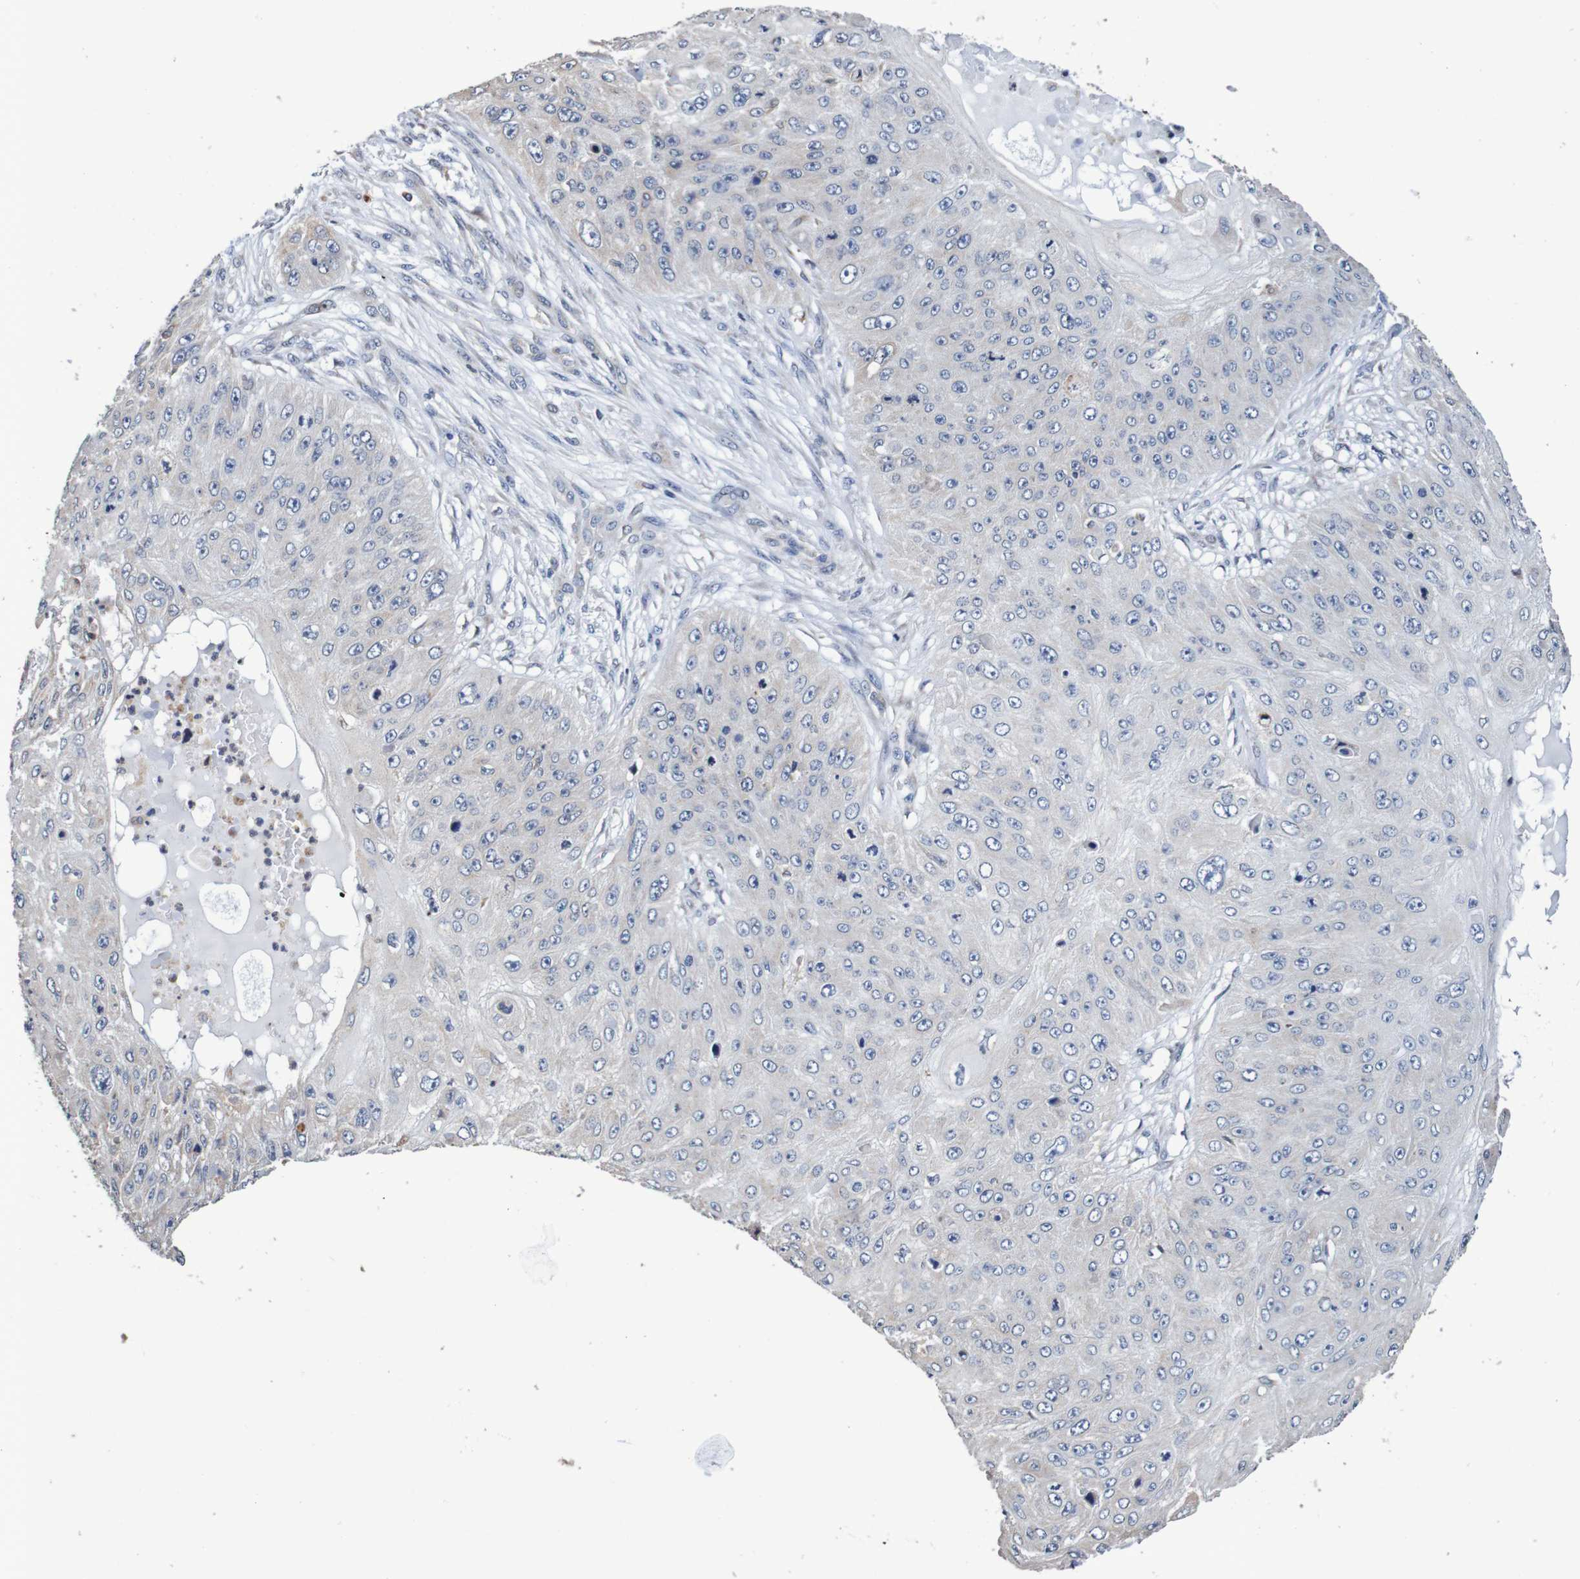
{"staining": {"intensity": "negative", "quantity": "none", "location": "none"}, "tissue": "skin cancer", "cell_type": "Tumor cells", "image_type": "cancer", "snomed": [{"axis": "morphology", "description": "Squamous cell carcinoma, NOS"}, {"axis": "topography", "description": "Skin"}], "caption": "IHC photomicrograph of human skin cancer stained for a protein (brown), which displays no positivity in tumor cells.", "gene": "FIBP", "patient": {"sex": "female", "age": 80}}